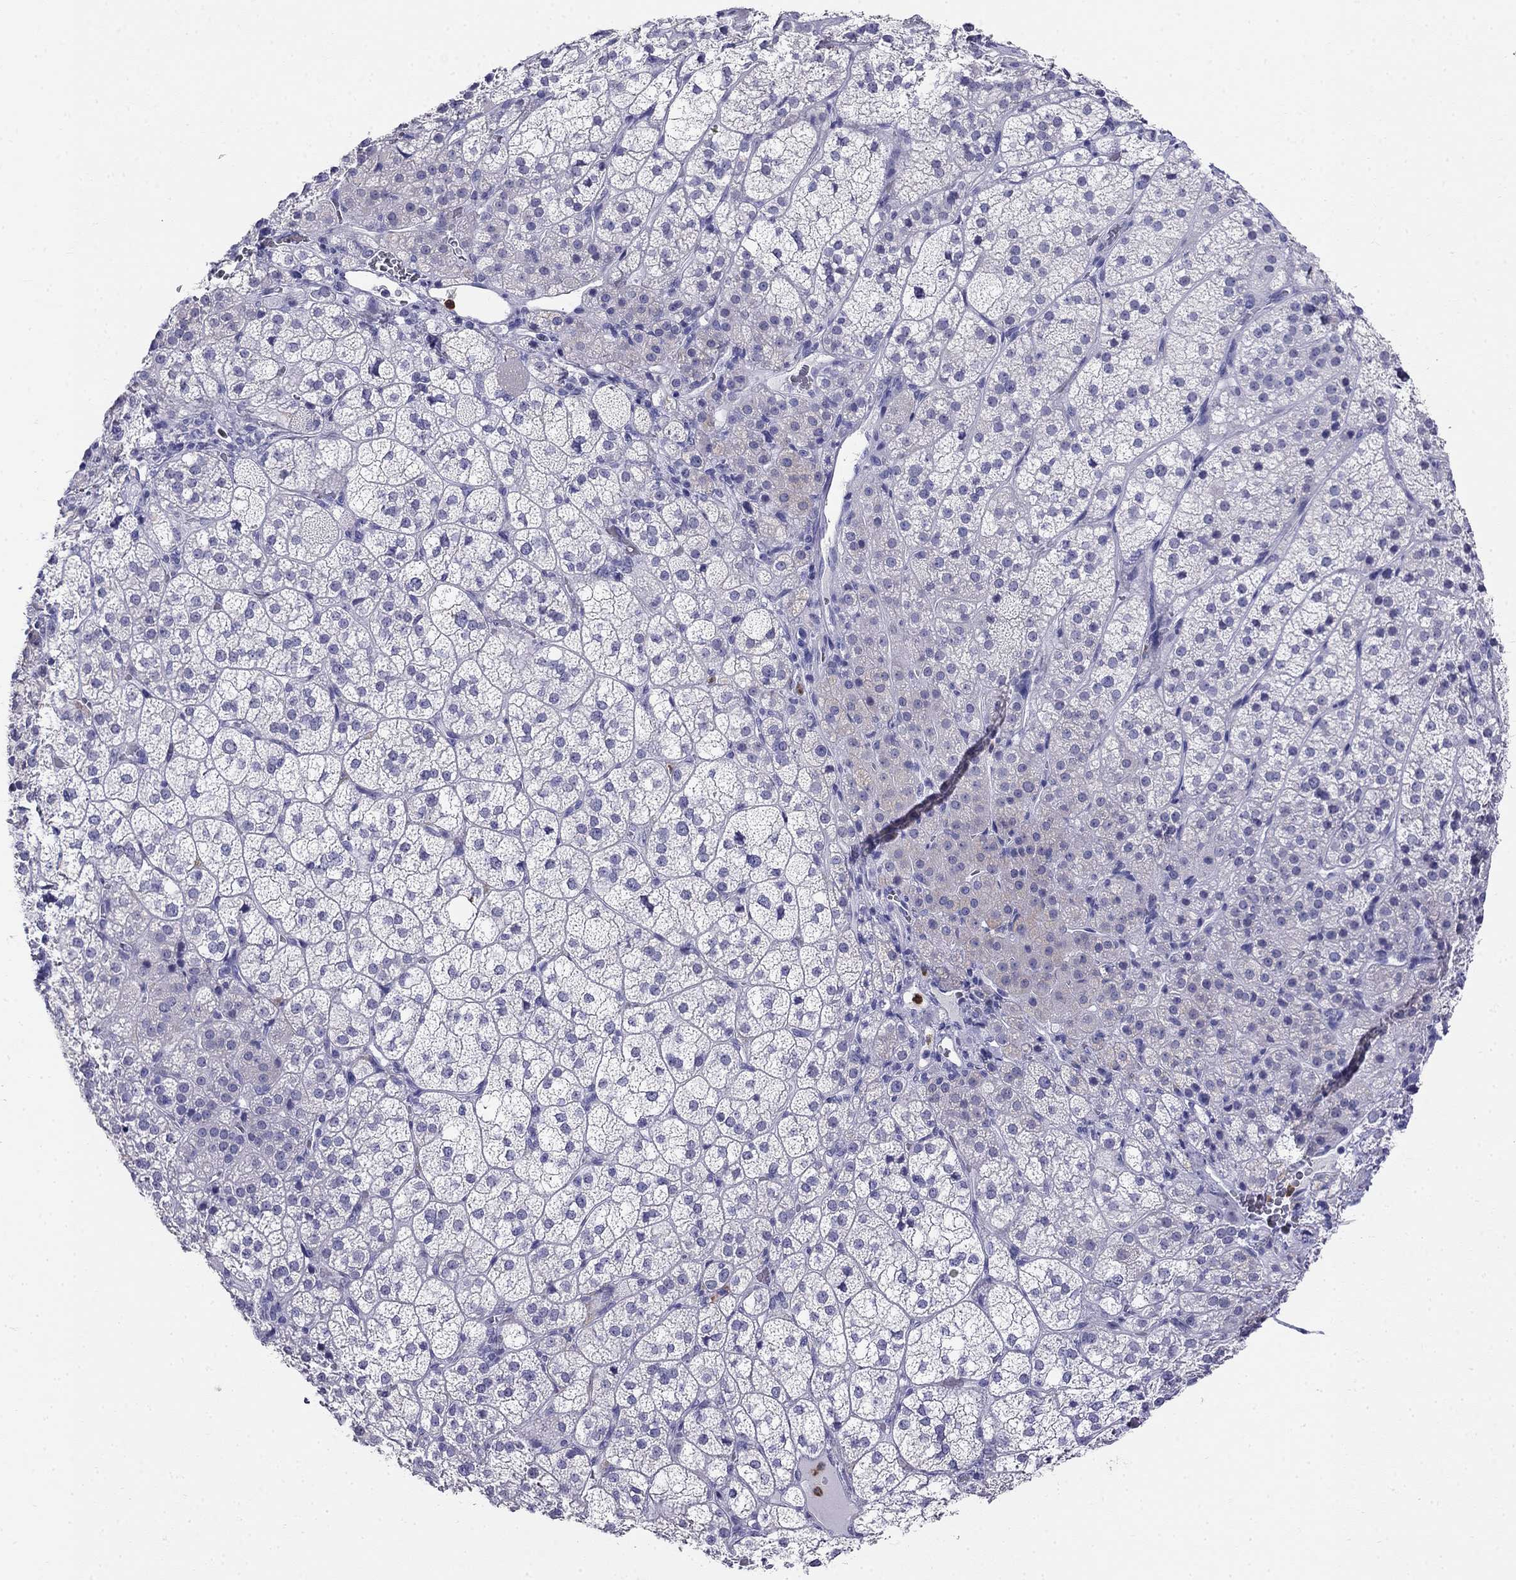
{"staining": {"intensity": "negative", "quantity": "none", "location": "none"}, "tissue": "adrenal gland", "cell_type": "Glandular cells", "image_type": "normal", "snomed": [{"axis": "morphology", "description": "Normal tissue, NOS"}, {"axis": "topography", "description": "Adrenal gland"}], "caption": "This is a photomicrograph of immunohistochemistry staining of benign adrenal gland, which shows no expression in glandular cells.", "gene": "PPP1R36", "patient": {"sex": "female", "age": 60}}